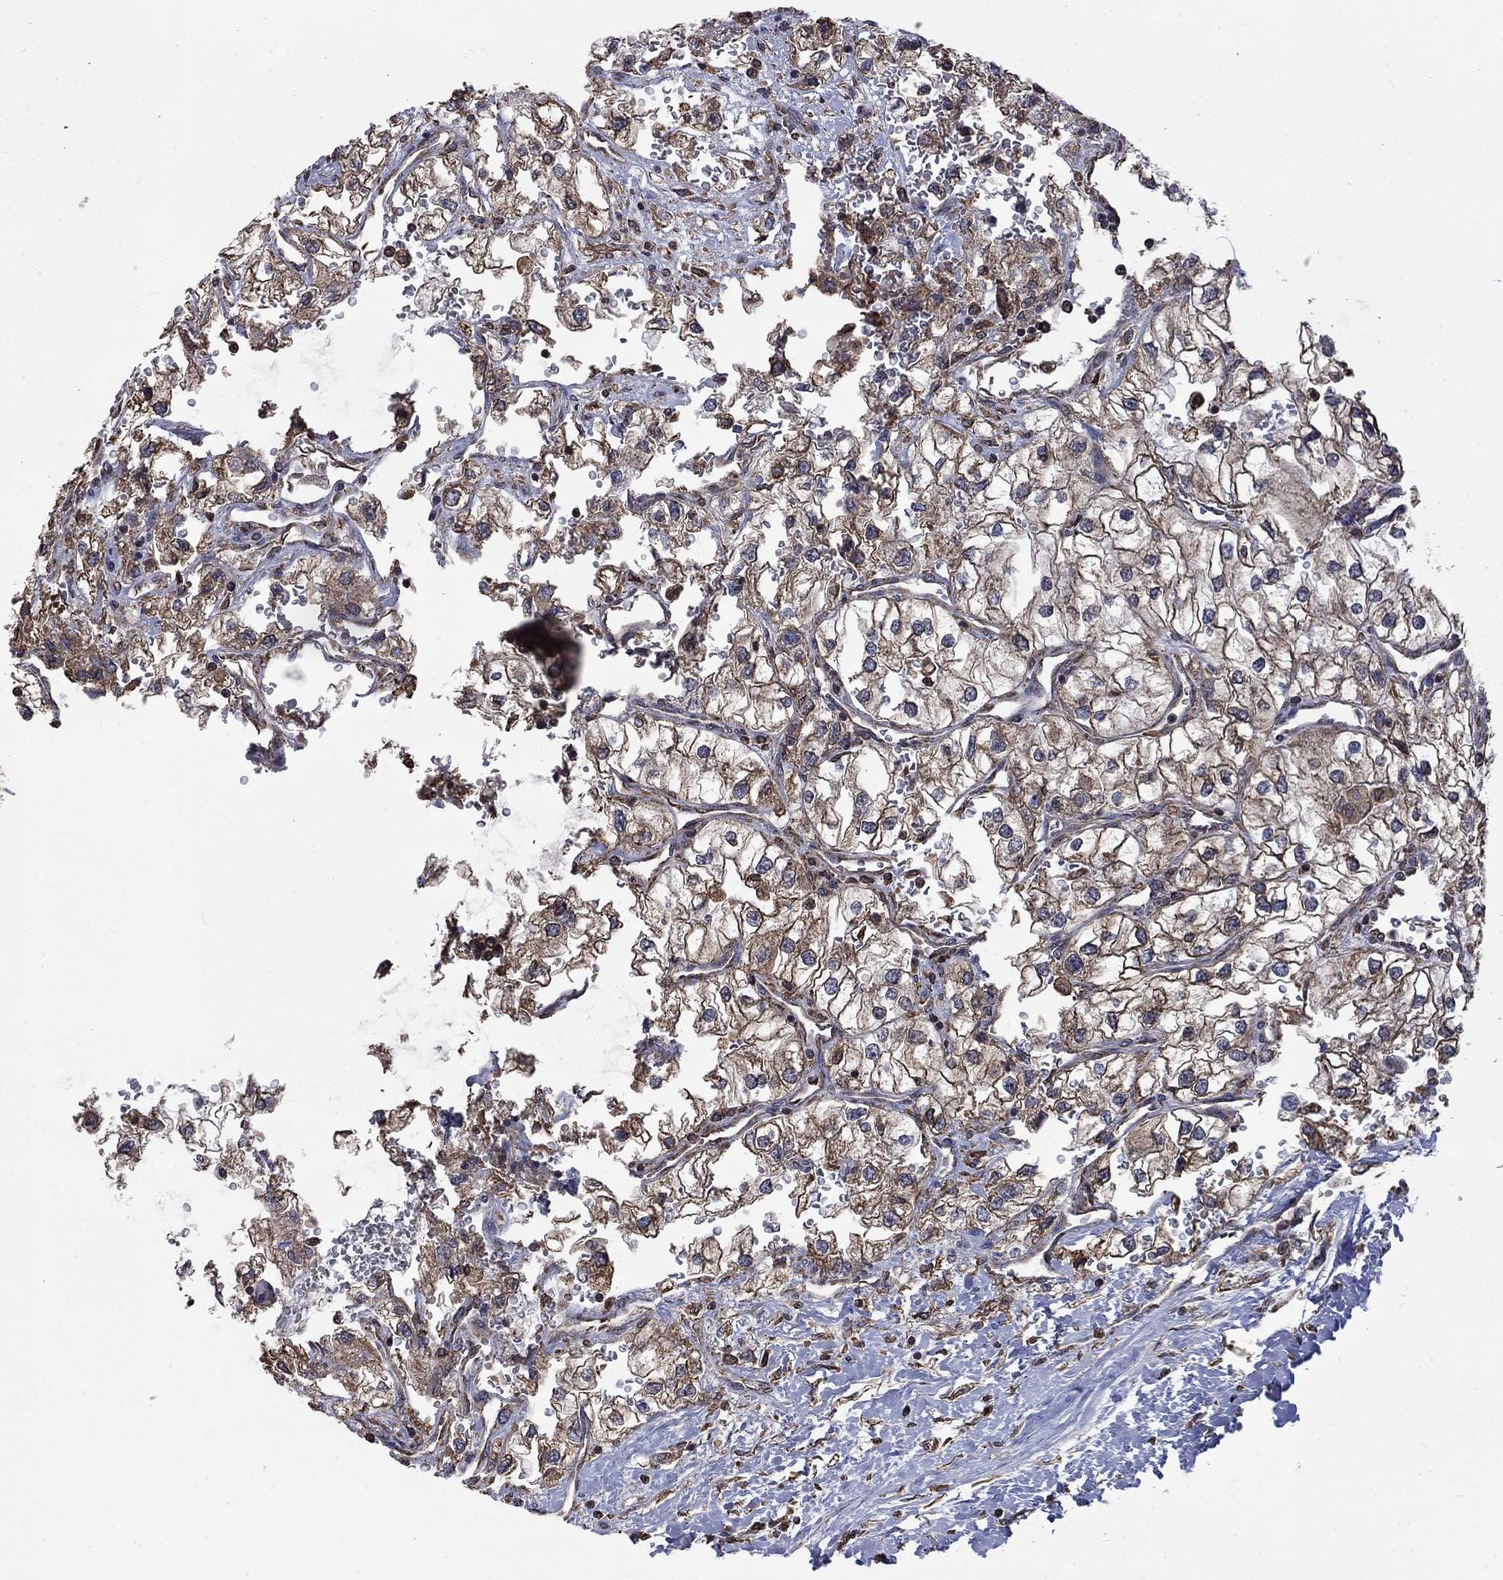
{"staining": {"intensity": "moderate", "quantity": ">75%", "location": "cytoplasmic/membranous"}, "tissue": "renal cancer", "cell_type": "Tumor cells", "image_type": "cancer", "snomed": [{"axis": "morphology", "description": "Adenocarcinoma, NOS"}, {"axis": "topography", "description": "Kidney"}], "caption": "Adenocarcinoma (renal) stained for a protein shows moderate cytoplasmic/membranous positivity in tumor cells. (DAB (3,3'-diaminobenzidine) = brown stain, brightfield microscopy at high magnification).", "gene": "ESRRA", "patient": {"sex": "male", "age": 59}}